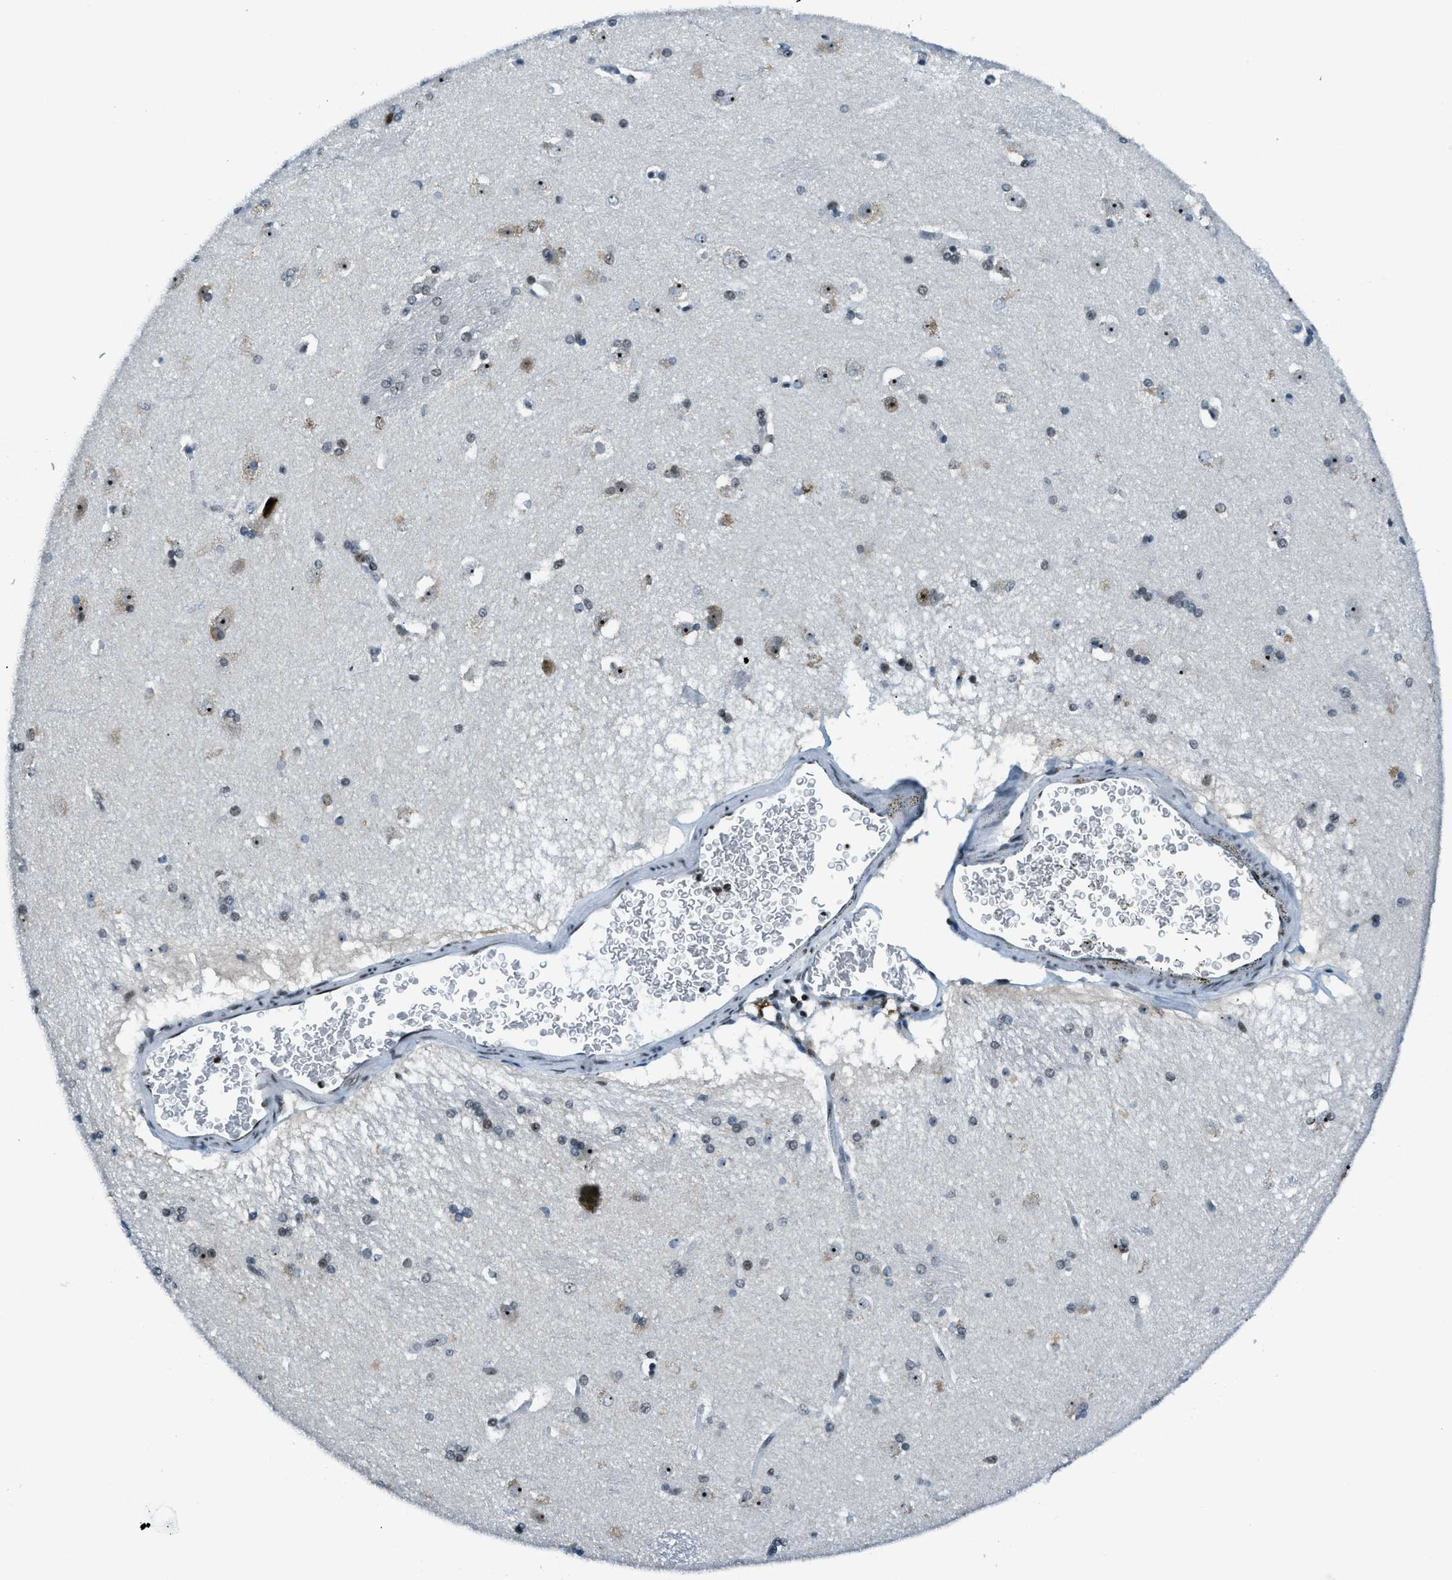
{"staining": {"intensity": "moderate", "quantity": "25%-75%", "location": "nuclear"}, "tissue": "caudate", "cell_type": "Glial cells", "image_type": "normal", "snomed": [{"axis": "morphology", "description": "Normal tissue, NOS"}, {"axis": "topography", "description": "Lateral ventricle wall"}], "caption": "Approximately 25%-75% of glial cells in unremarkable caudate demonstrate moderate nuclear protein expression as visualized by brown immunohistochemical staining.", "gene": "RAD51B", "patient": {"sex": "female", "age": 19}}